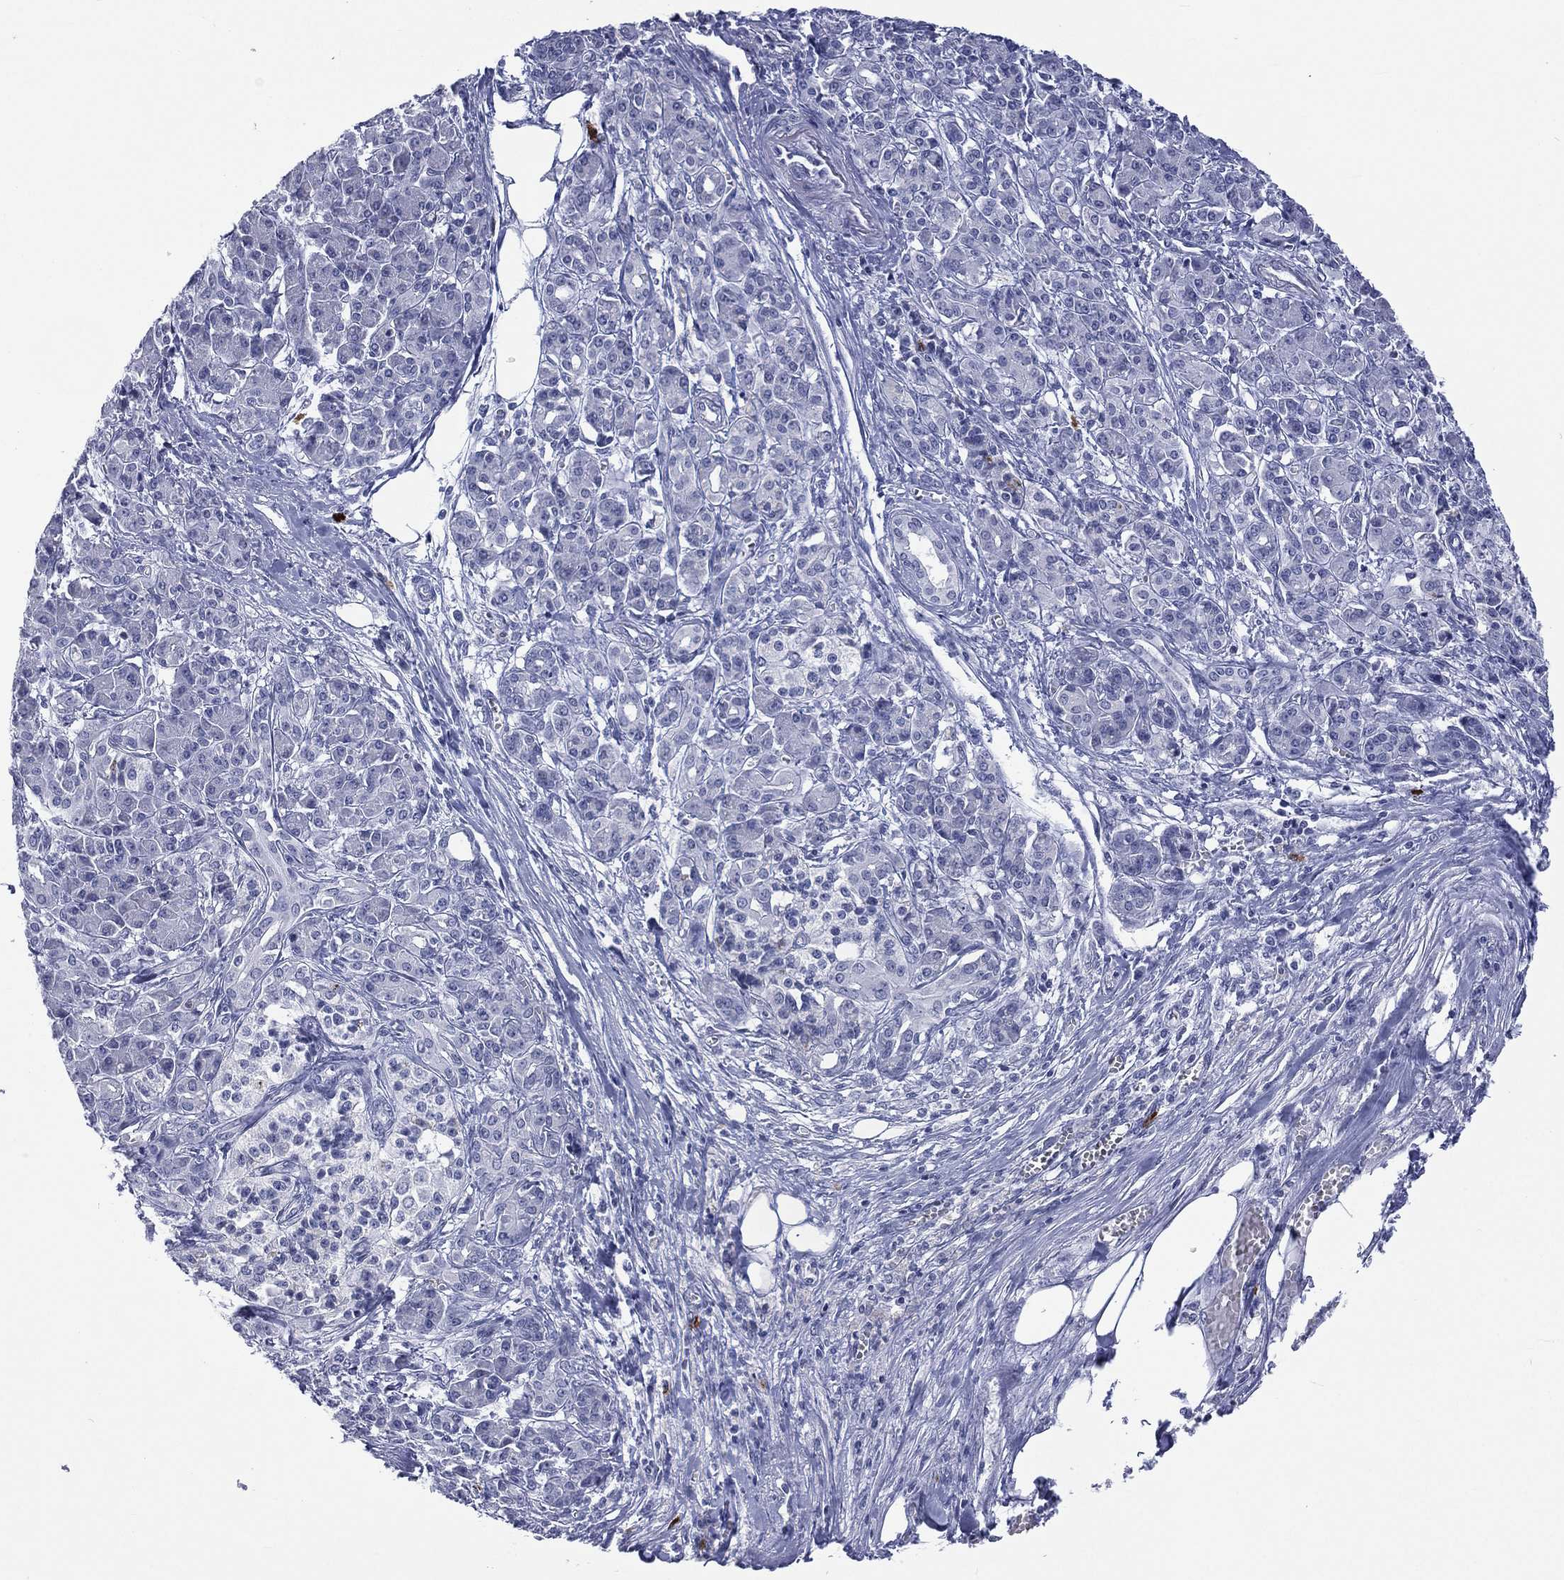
{"staining": {"intensity": "negative", "quantity": "none", "location": "none"}, "tissue": "pancreatic cancer", "cell_type": "Tumor cells", "image_type": "cancer", "snomed": [{"axis": "morphology", "description": "Adenocarcinoma, NOS"}, {"axis": "topography", "description": "Pancreas"}], "caption": "Tumor cells are negative for protein expression in human adenocarcinoma (pancreatic).", "gene": "SSX1", "patient": {"sex": "female", "age": 68}}